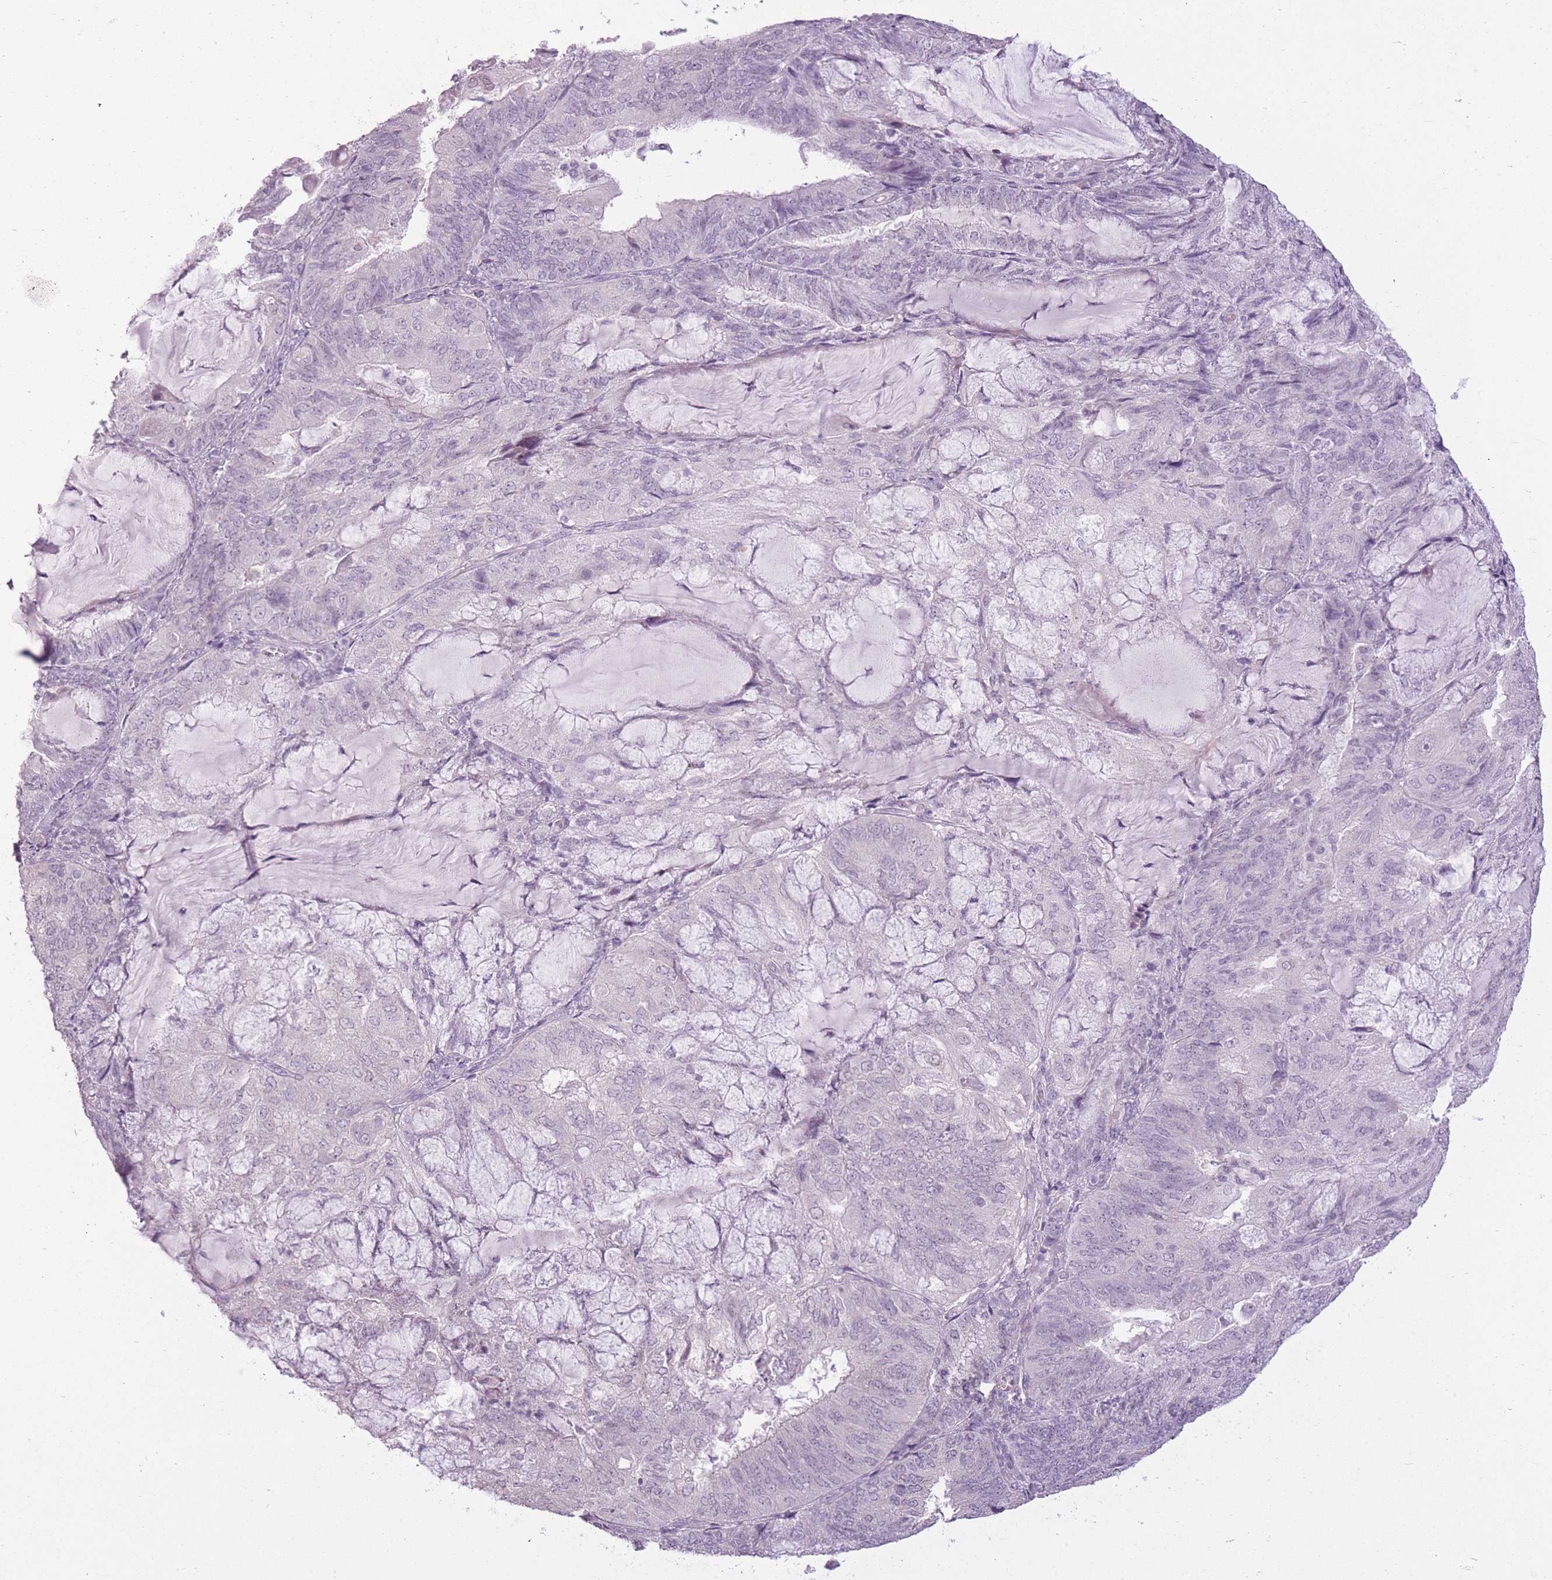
{"staining": {"intensity": "negative", "quantity": "none", "location": "none"}, "tissue": "endometrial cancer", "cell_type": "Tumor cells", "image_type": "cancer", "snomed": [{"axis": "morphology", "description": "Adenocarcinoma, NOS"}, {"axis": "topography", "description": "Endometrium"}], "caption": "This photomicrograph is of endometrial cancer stained with IHC to label a protein in brown with the nuclei are counter-stained blue. There is no staining in tumor cells.", "gene": "ZBTB24", "patient": {"sex": "female", "age": 81}}